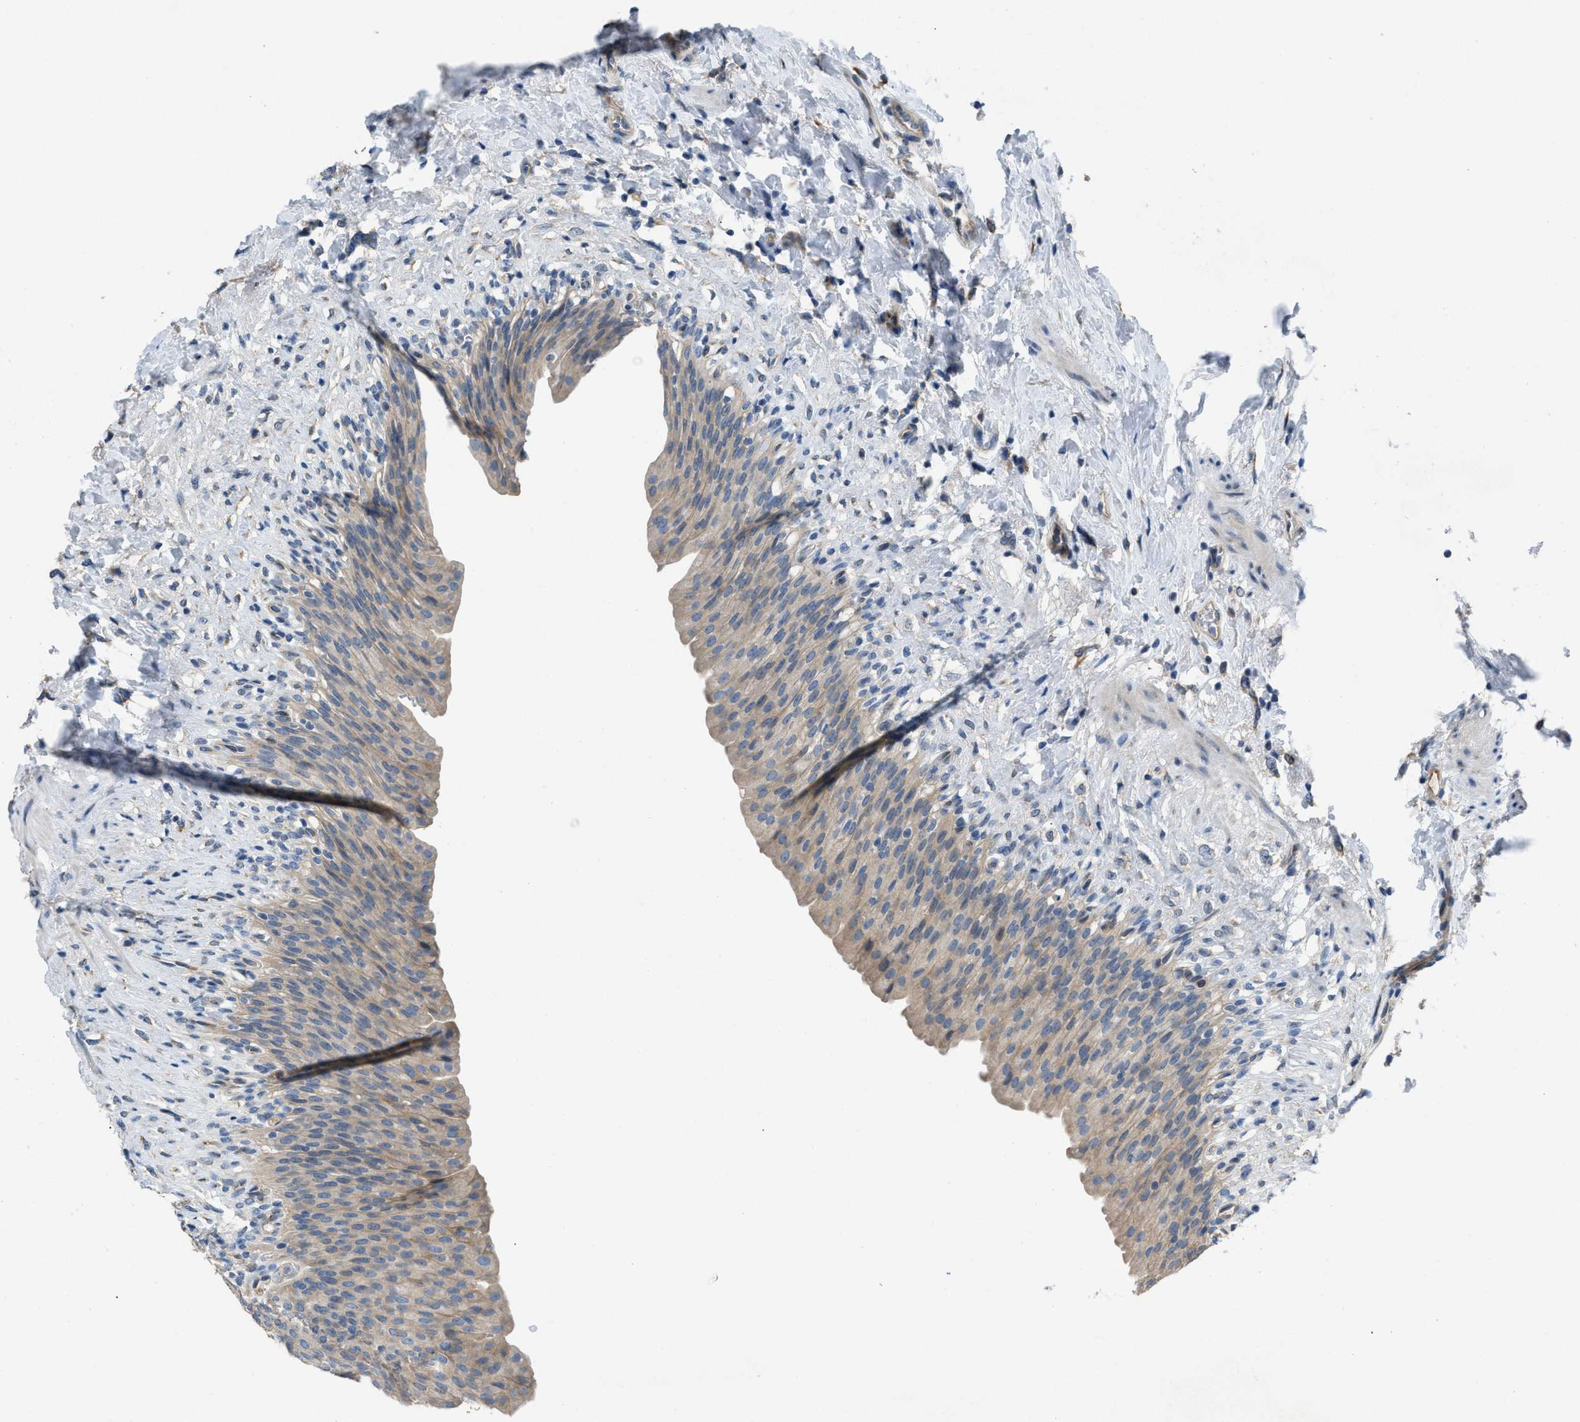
{"staining": {"intensity": "moderate", "quantity": ">75%", "location": "cytoplasmic/membranous"}, "tissue": "urinary bladder", "cell_type": "Urothelial cells", "image_type": "normal", "snomed": [{"axis": "morphology", "description": "Normal tissue, NOS"}, {"axis": "topography", "description": "Urinary bladder"}], "caption": "DAB (3,3'-diaminobenzidine) immunohistochemical staining of normal urinary bladder shows moderate cytoplasmic/membranous protein positivity in approximately >75% of urothelial cells. (brown staining indicates protein expression, while blue staining denotes nuclei).", "gene": "GGCX", "patient": {"sex": "female", "age": 79}}